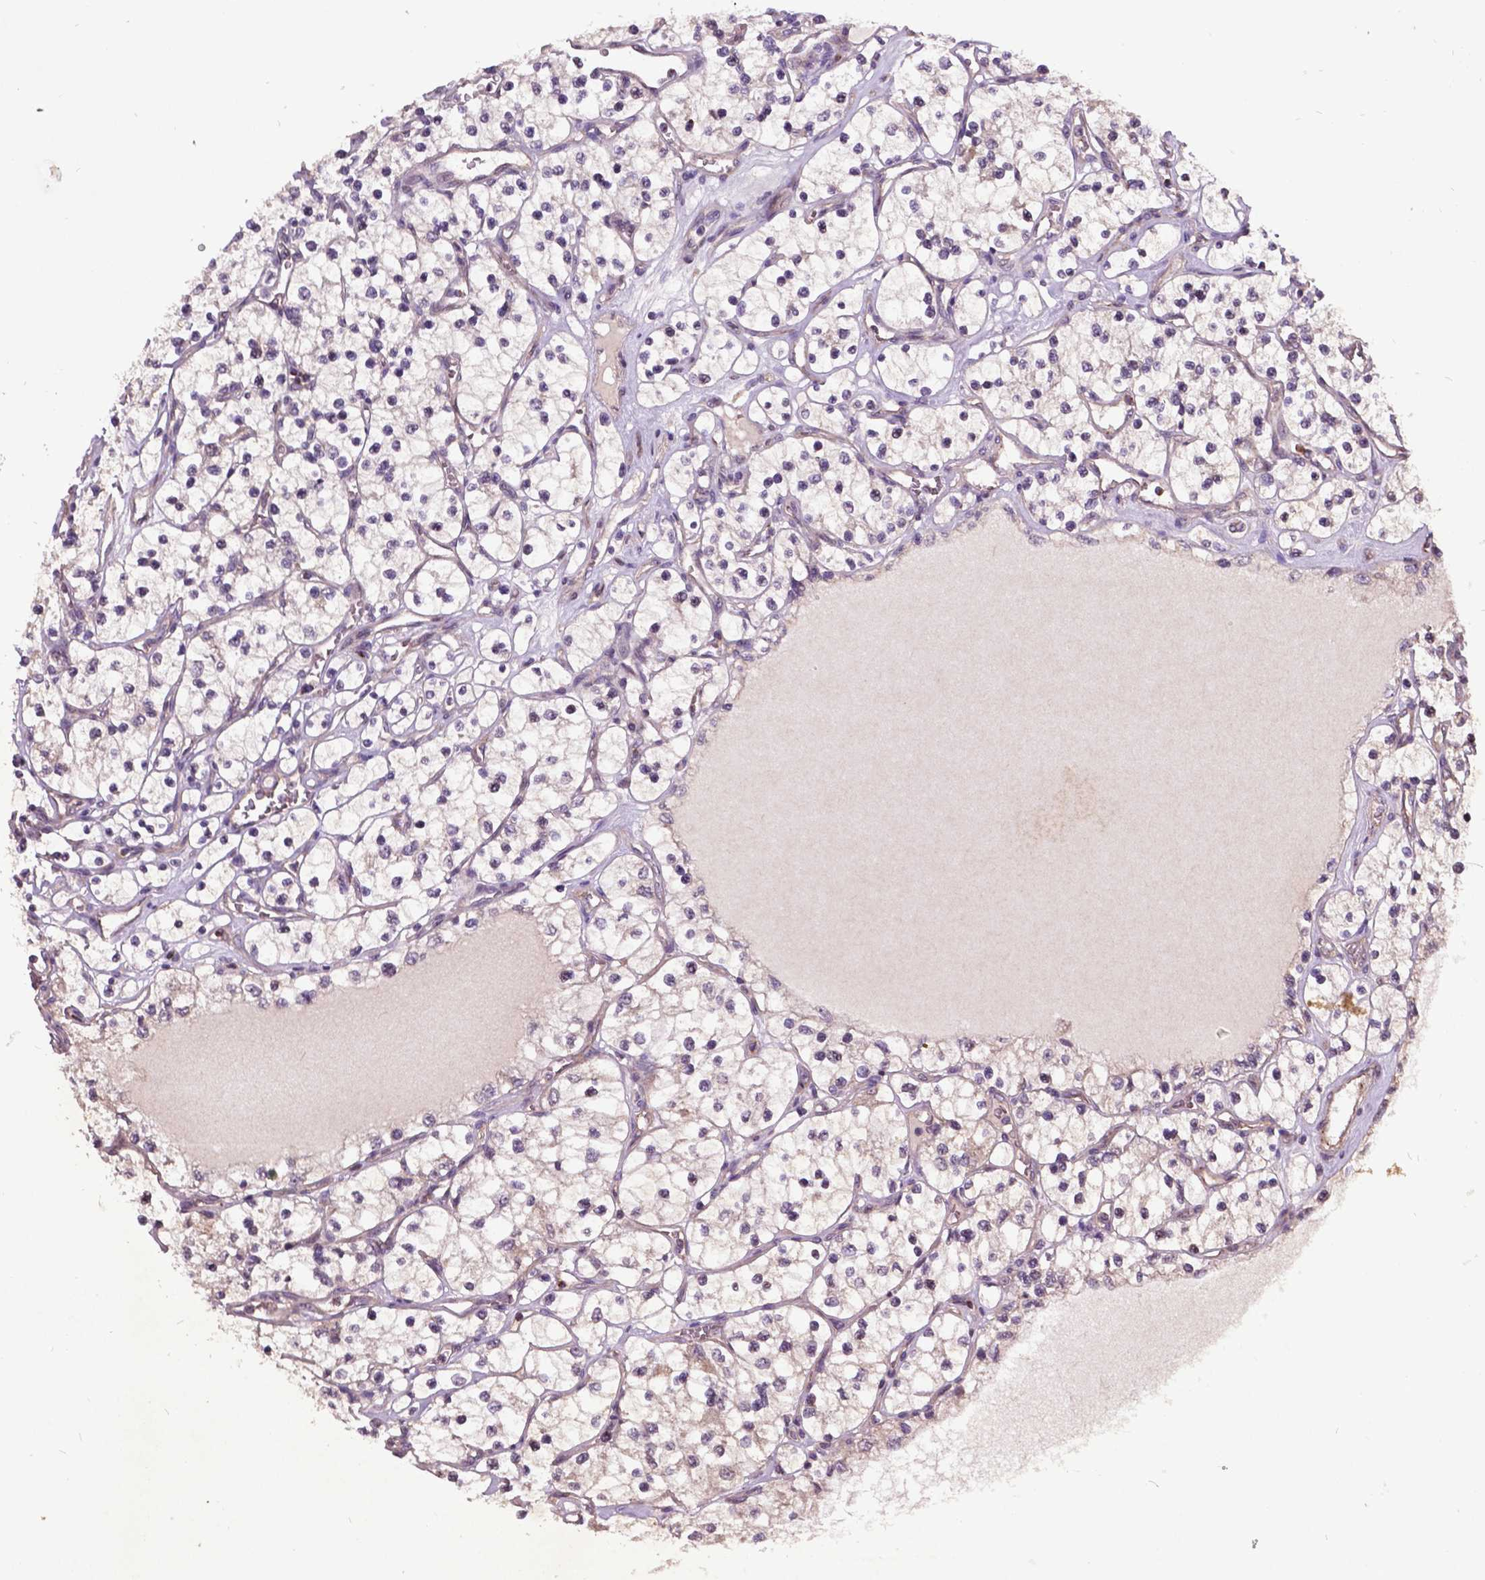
{"staining": {"intensity": "negative", "quantity": "none", "location": "none"}, "tissue": "renal cancer", "cell_type": "Tumor cells", "image_type": "cancer", "snomed": [{"axis": "morphology", "description": "Adenocarcinoma, NOS"}, {"axis": "topography", "description": "Kidney"}], "caption": "This is an IHC histopathology image of renal adenocarcinoma. There is no expression in tumor cells.", "gene": "AP1S3", "patient": {"sex": "female", "age": 69}}